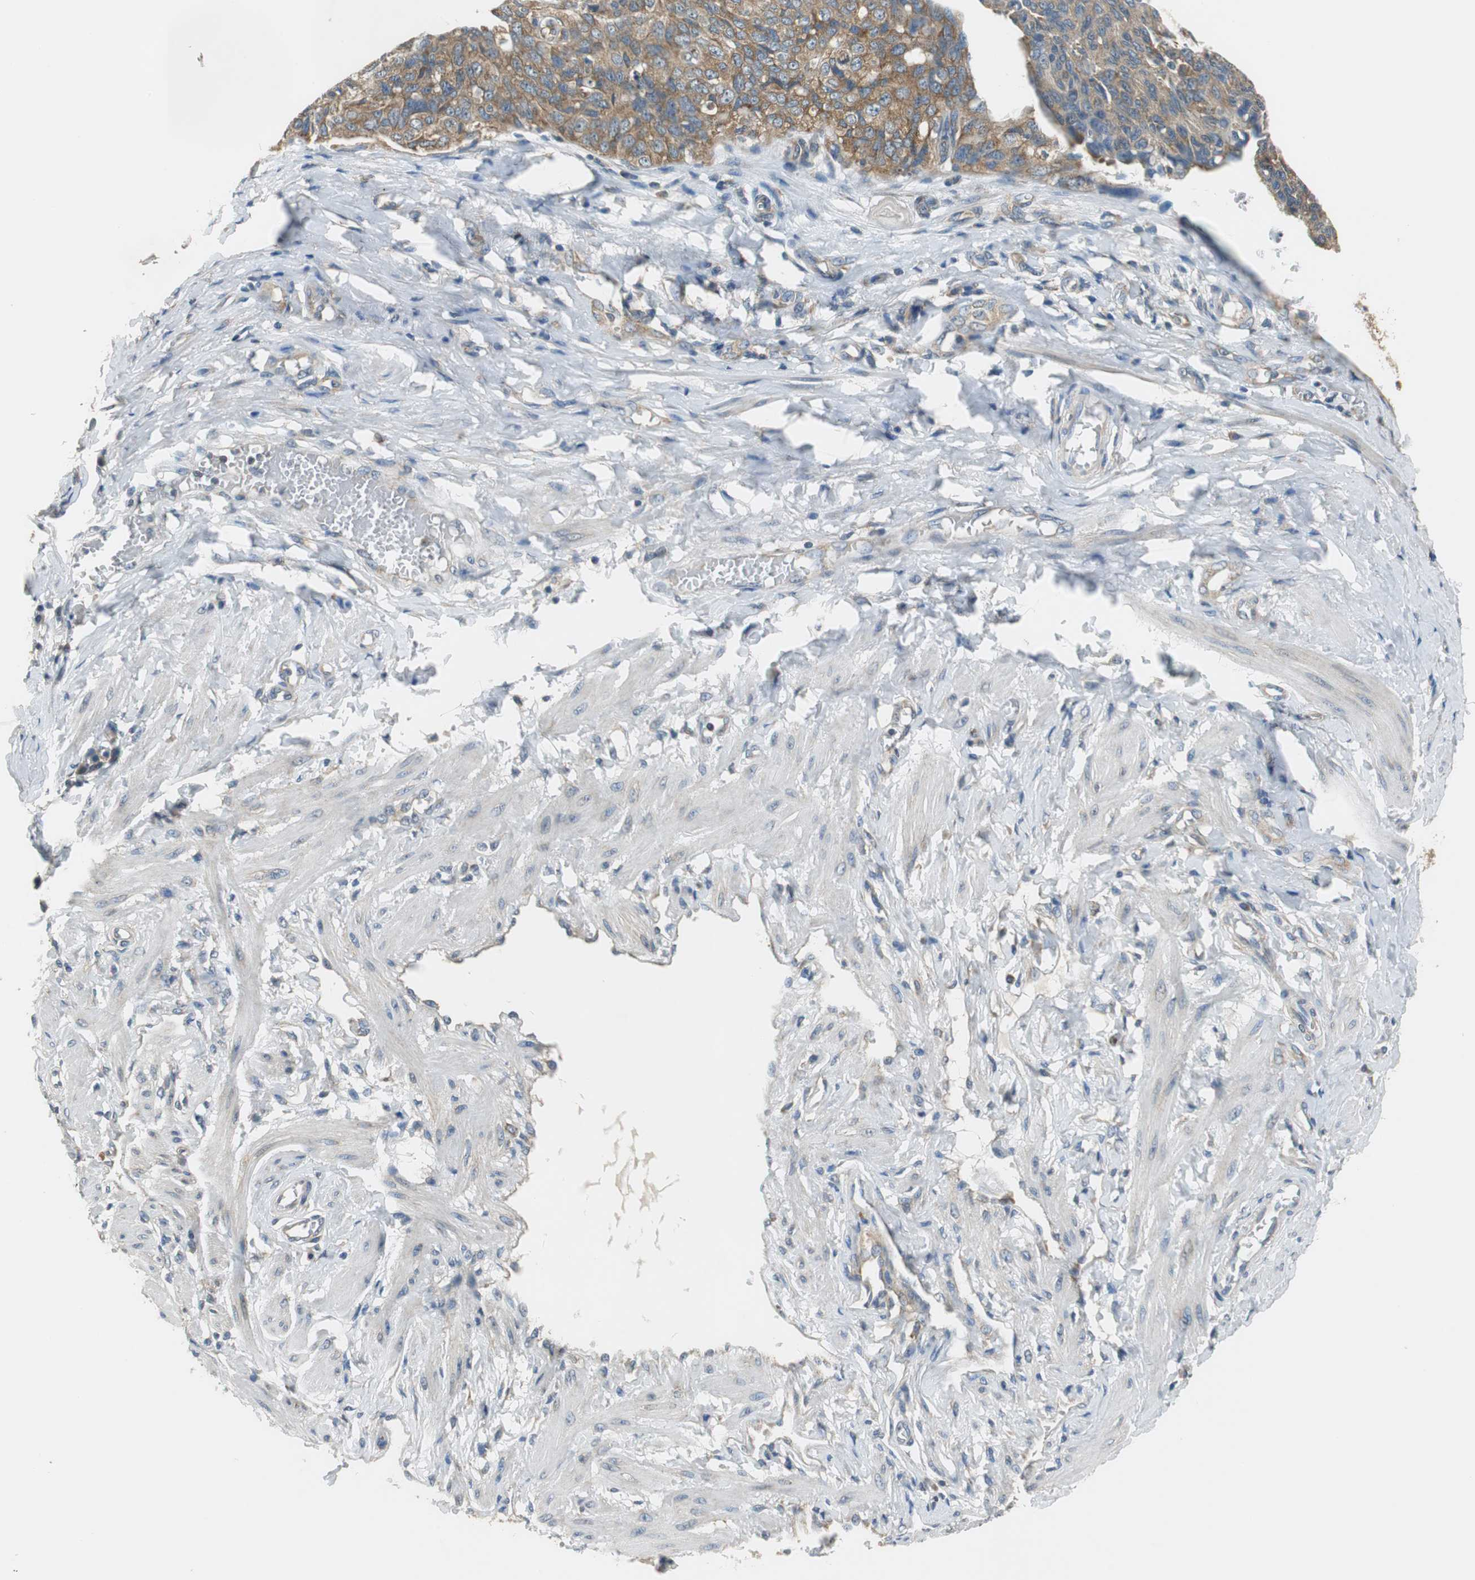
{"staining": {"intensity": "moderate", "quantity": ">75%", "location": "cytoplasmic/membranous"}, "tissue": "ovarian cancer", "cell_type": "Tumor cells", "image_type": "cancer", "snomed": [{"axis": "morphology", "description": "Carcinoma, endometroid"}, {"axis": "topography", "description": "Ovary"}], "caption": "Tumor cells reveal medium levels of moderate cytoplasmic/membranous staining in approximately >75% of cells in human endometroid carcinoma (ovarian).", "gene": "CNOT3", "patient": {"sex": "female", "age": 60}}